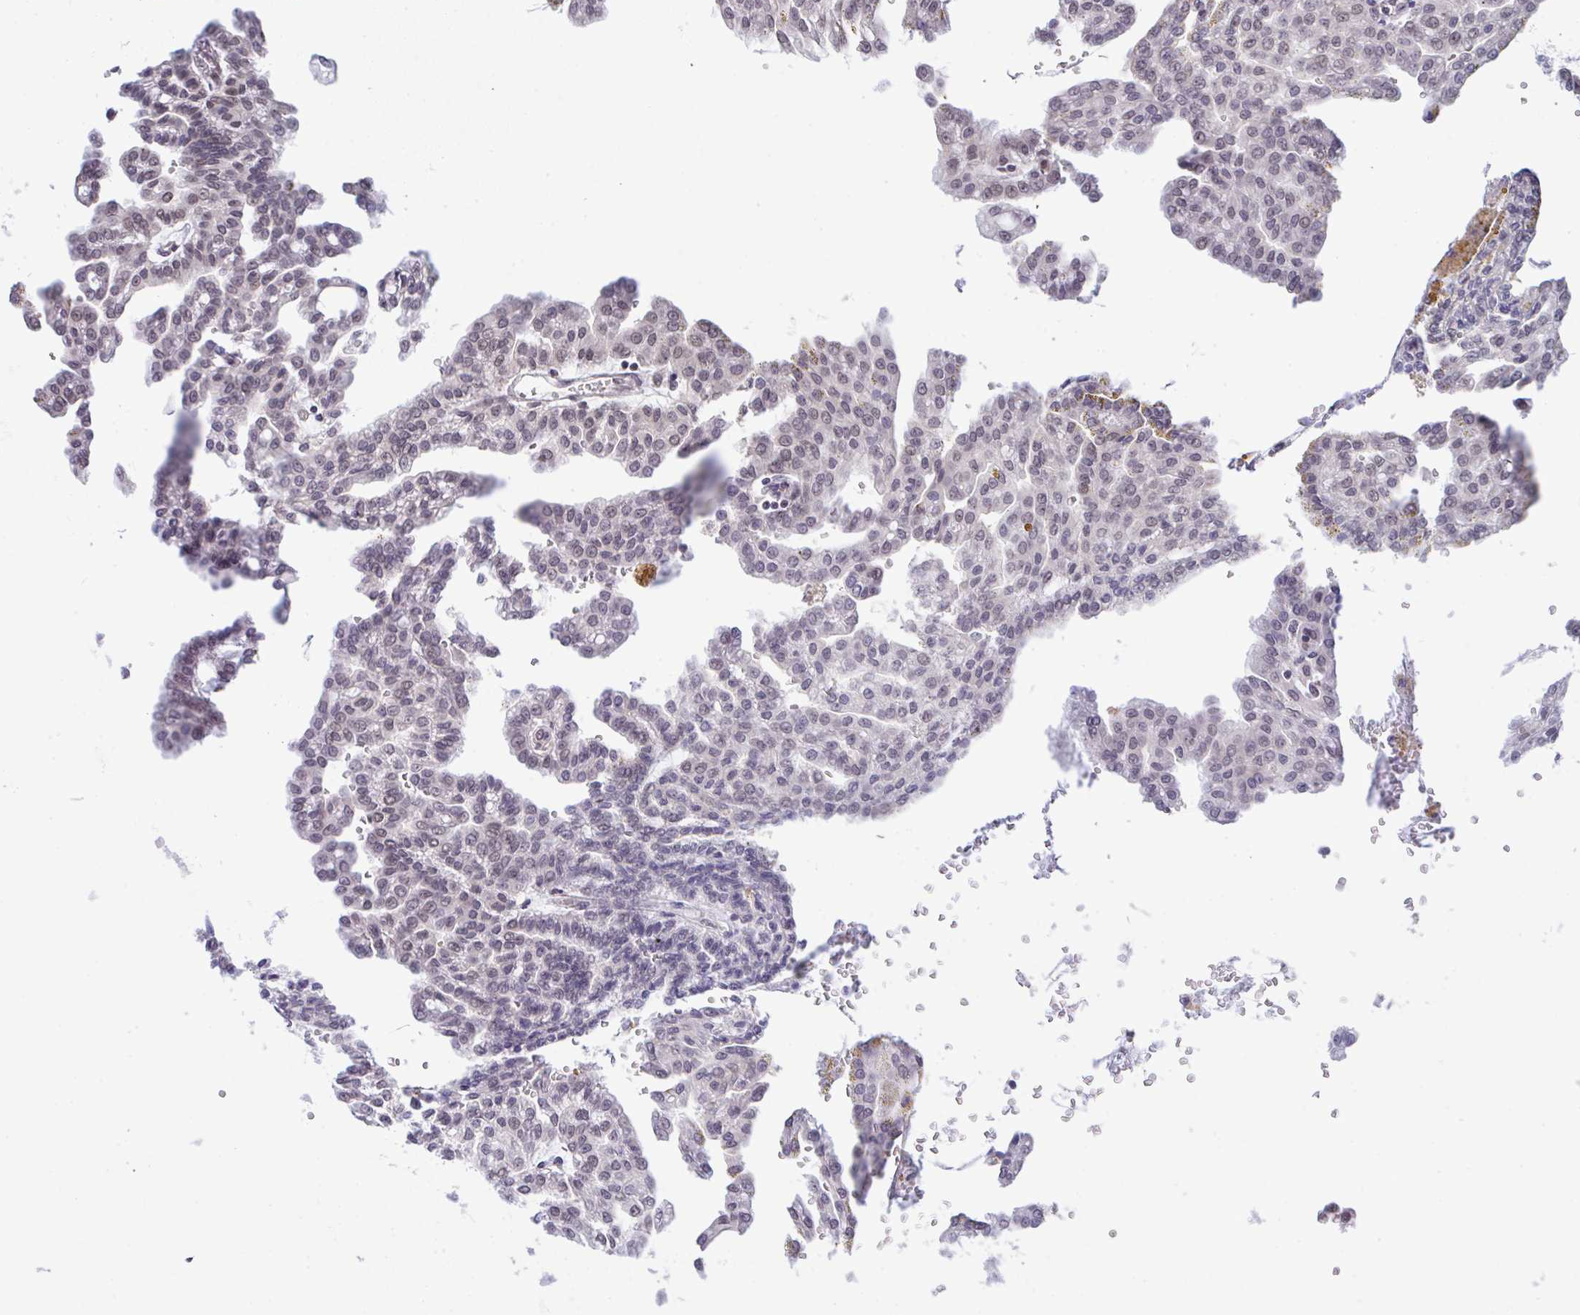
{"staining": {"intensity": "moderate", "quantity": "<25%", "location": "nuclear"}, "tissue": "renal cancer", "cell_type": "Tumor cells", "image_type": "cancer", "snomed": [{"axis": "morphology", "description": "Adenocarcinoma, NOS"}, {"axis": "topography", "description": "Kidney"}], "caption": "IHC staining of renal cancer, which demonstrates low levels of moderate nuclear expression in about <25% of tumor cells indicating moderate nuclear protein staining. The staining was performed using DAB (3,3'-diaminobenzidine) (brown) for protein detection and nuclei were counterstained in hematoxylin (blue).", "gene": "C9orf64", "patient": {"sex": "male", "age": 63}}